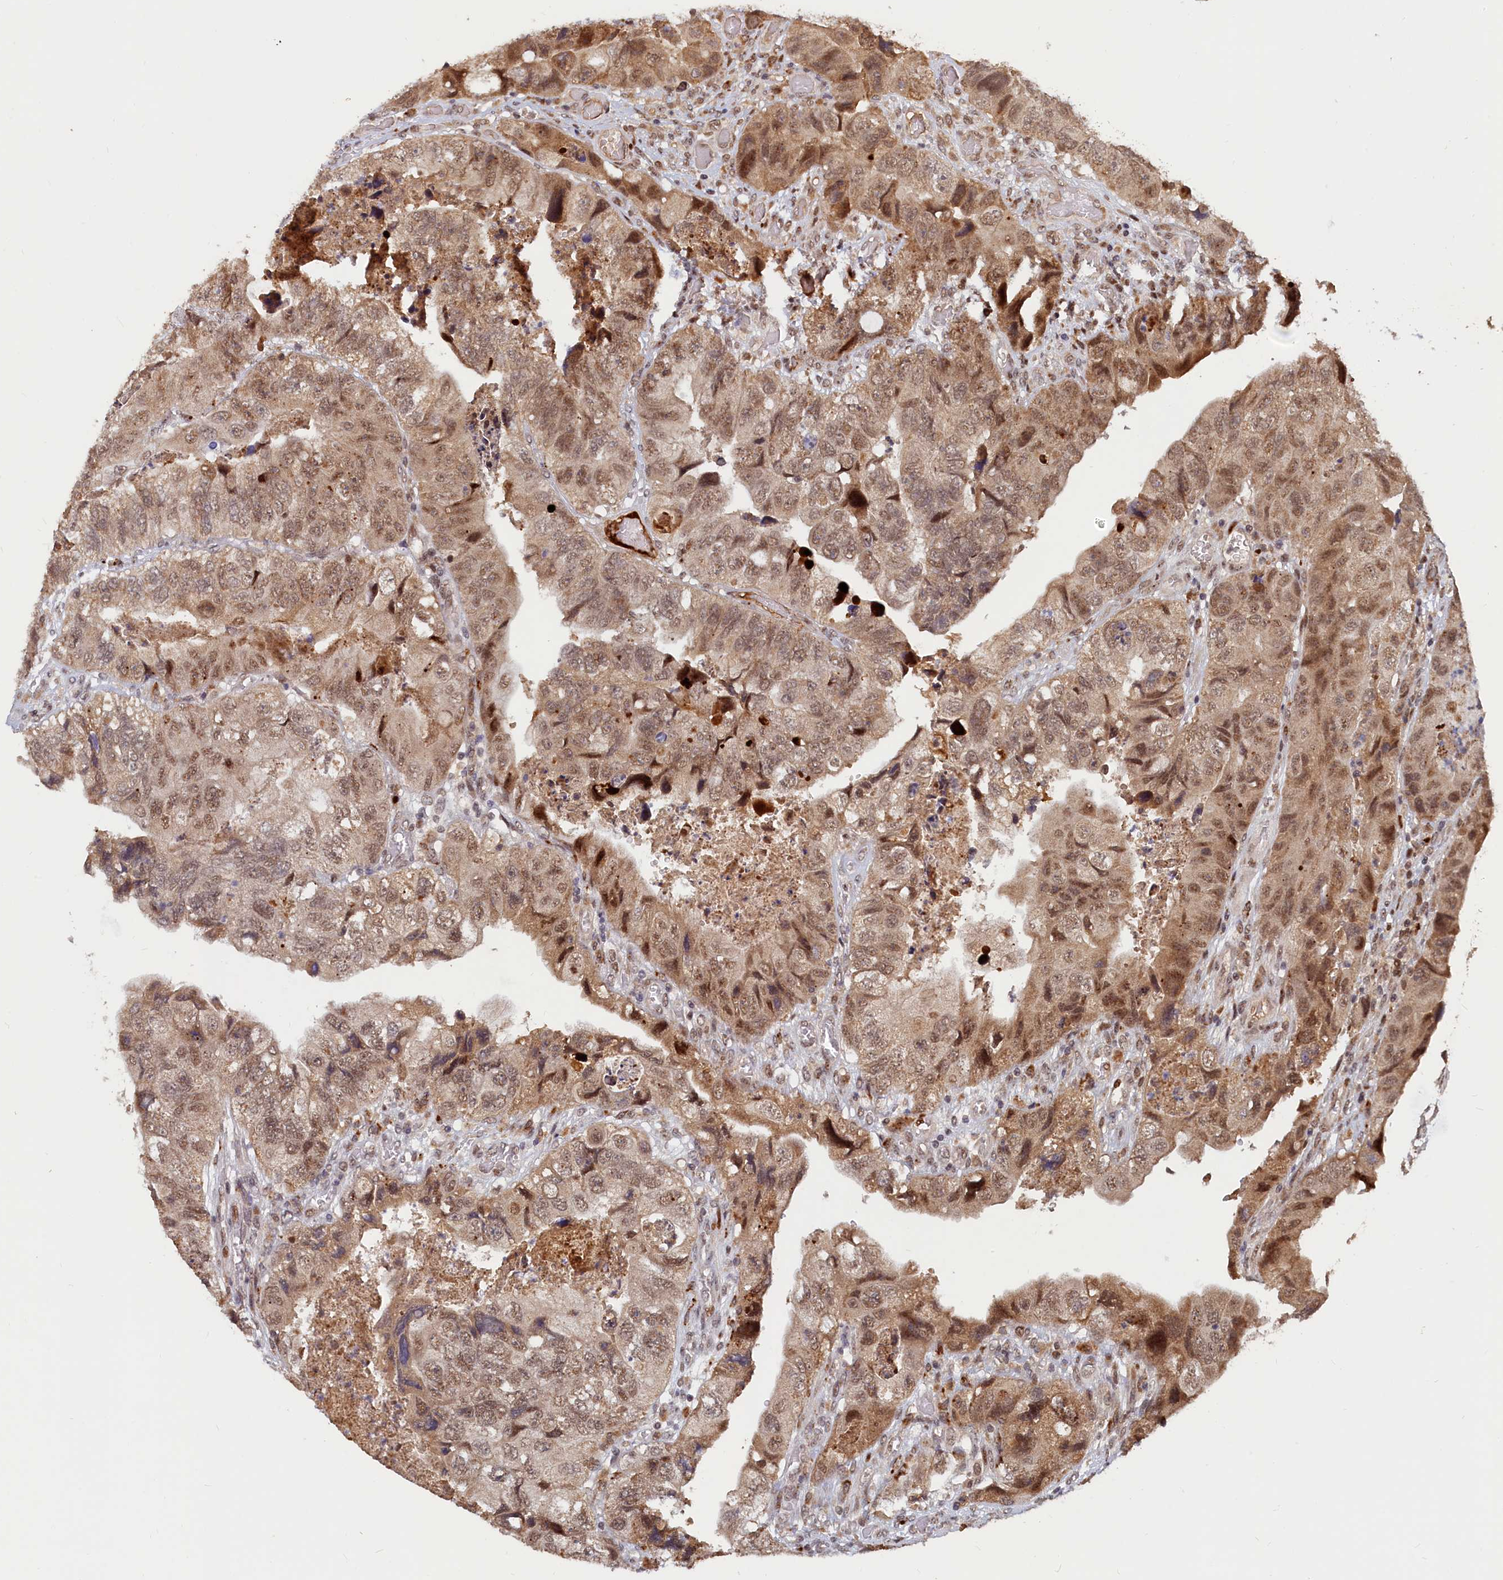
{"staining": {"intensity": "moderate", "quantity": ">75%", "location": "nuclear"}, "tissue": "colorectal cancer", "cell_type": "Tumor cells", "image_type": "cancer", "snomed": [{"axis": "morphology", "description": "Adenocarcinoma, NOS"}, {"axis": "topography", "description": "Rectum"}], "caption": "A histopathology image of human colorectal cancer stained for a protein displays moderate nuclear brown staining in tumor cells.", "gene": "TRAPPC4", "patient": {"sex": "male", "age": 63}}